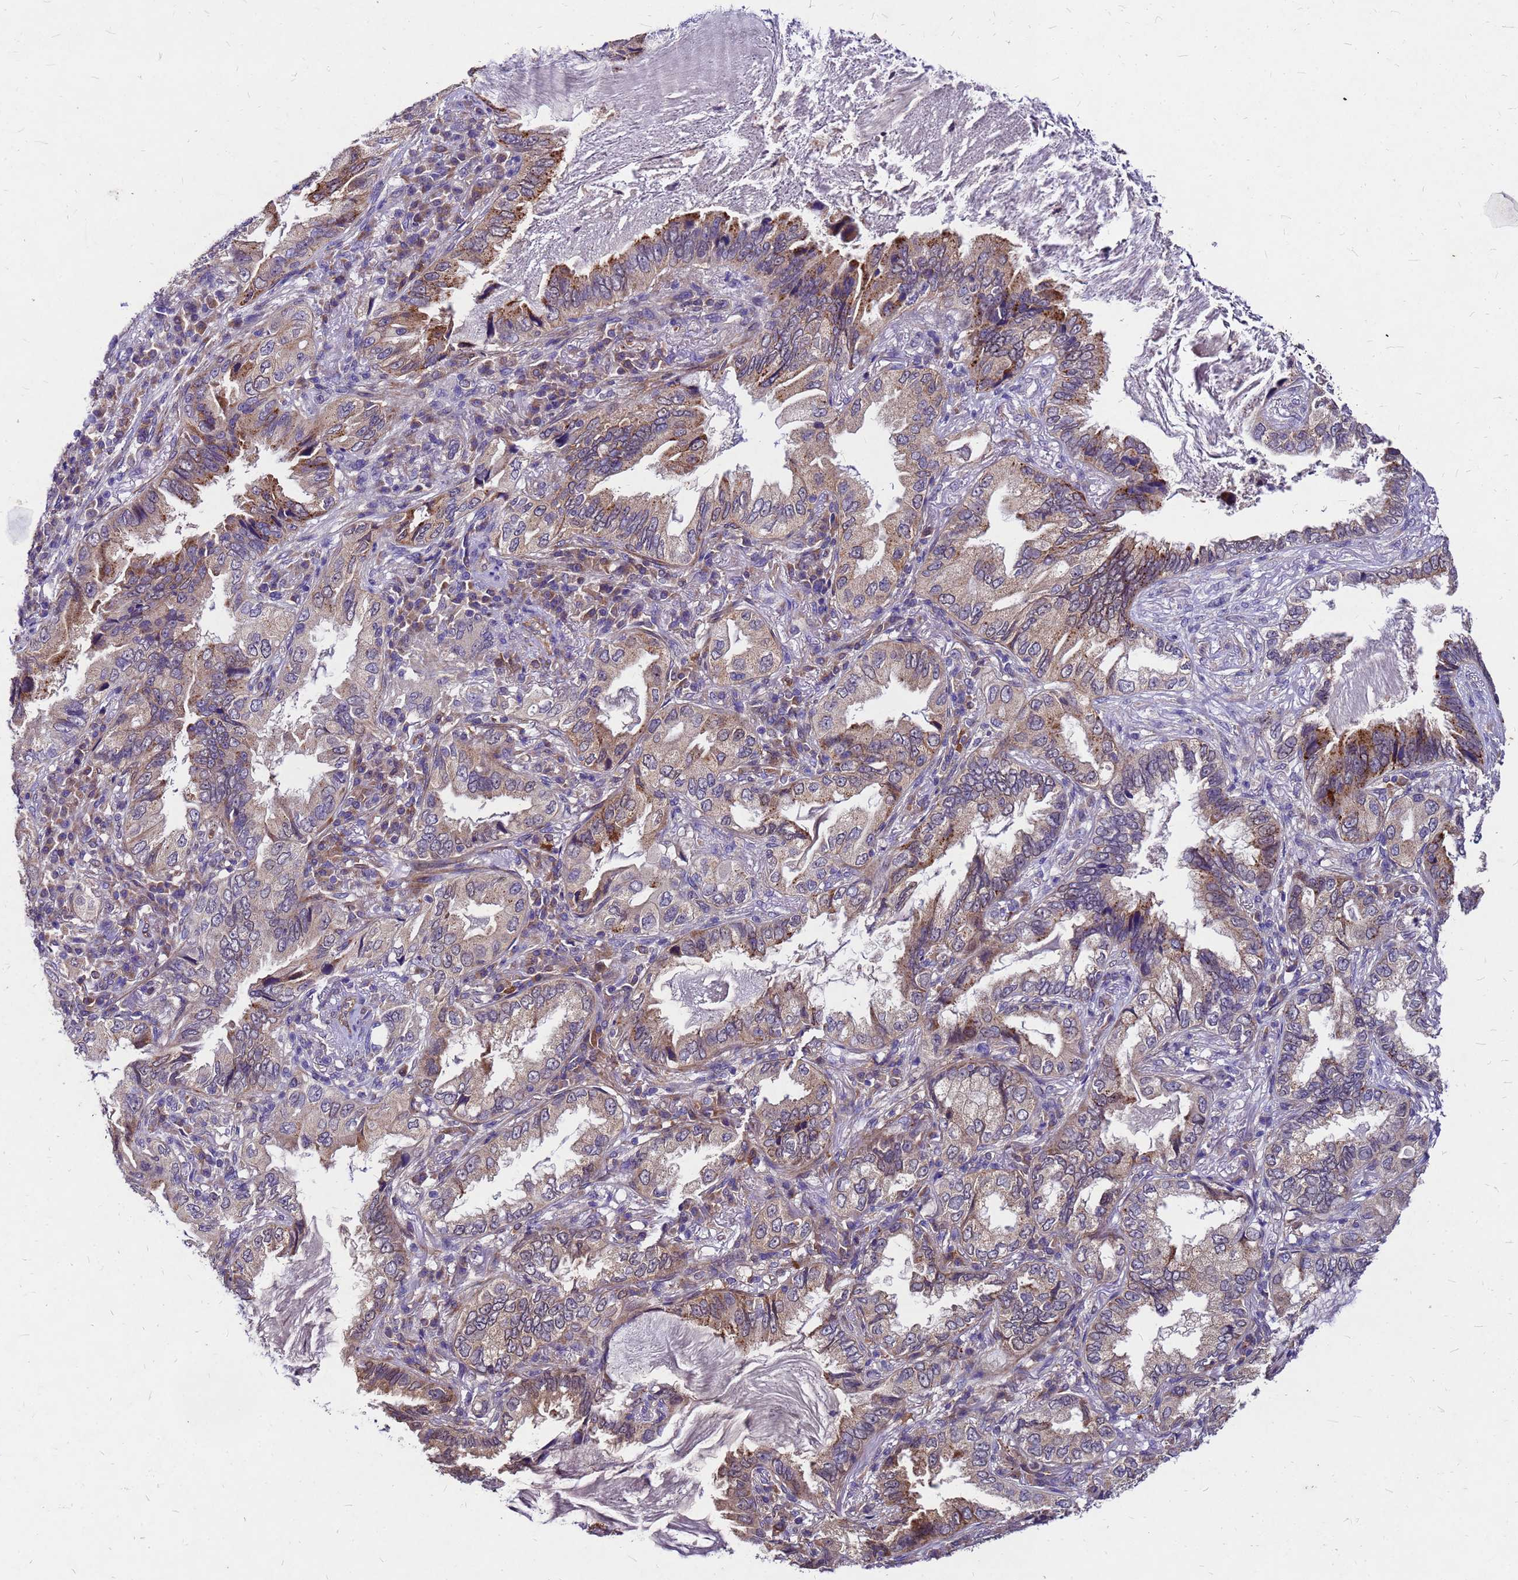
{"staining": {"intensity": "moderate", "quantity": "25%-75%", "location": "cytoplasmic/membranous"}, "tissue": "lung cancer", "cell_type": "Tumor cells", "image_type": "cancer", "snomed": [{"axis": "morphology", "description": "Adenocarcinoma, NOS"}, {"axis": "topography", "description": "Lung"}], "caption": "A micrograph showing moderate cytoplasmic/membranous positivity in approximately 25%-75% of tumor cells in lung cancer (adenocarcinoma), as visualized by brown immunohistochemical staining.", "gene": "DUSP23", "patient": {"sex": "female", "age": 69}}